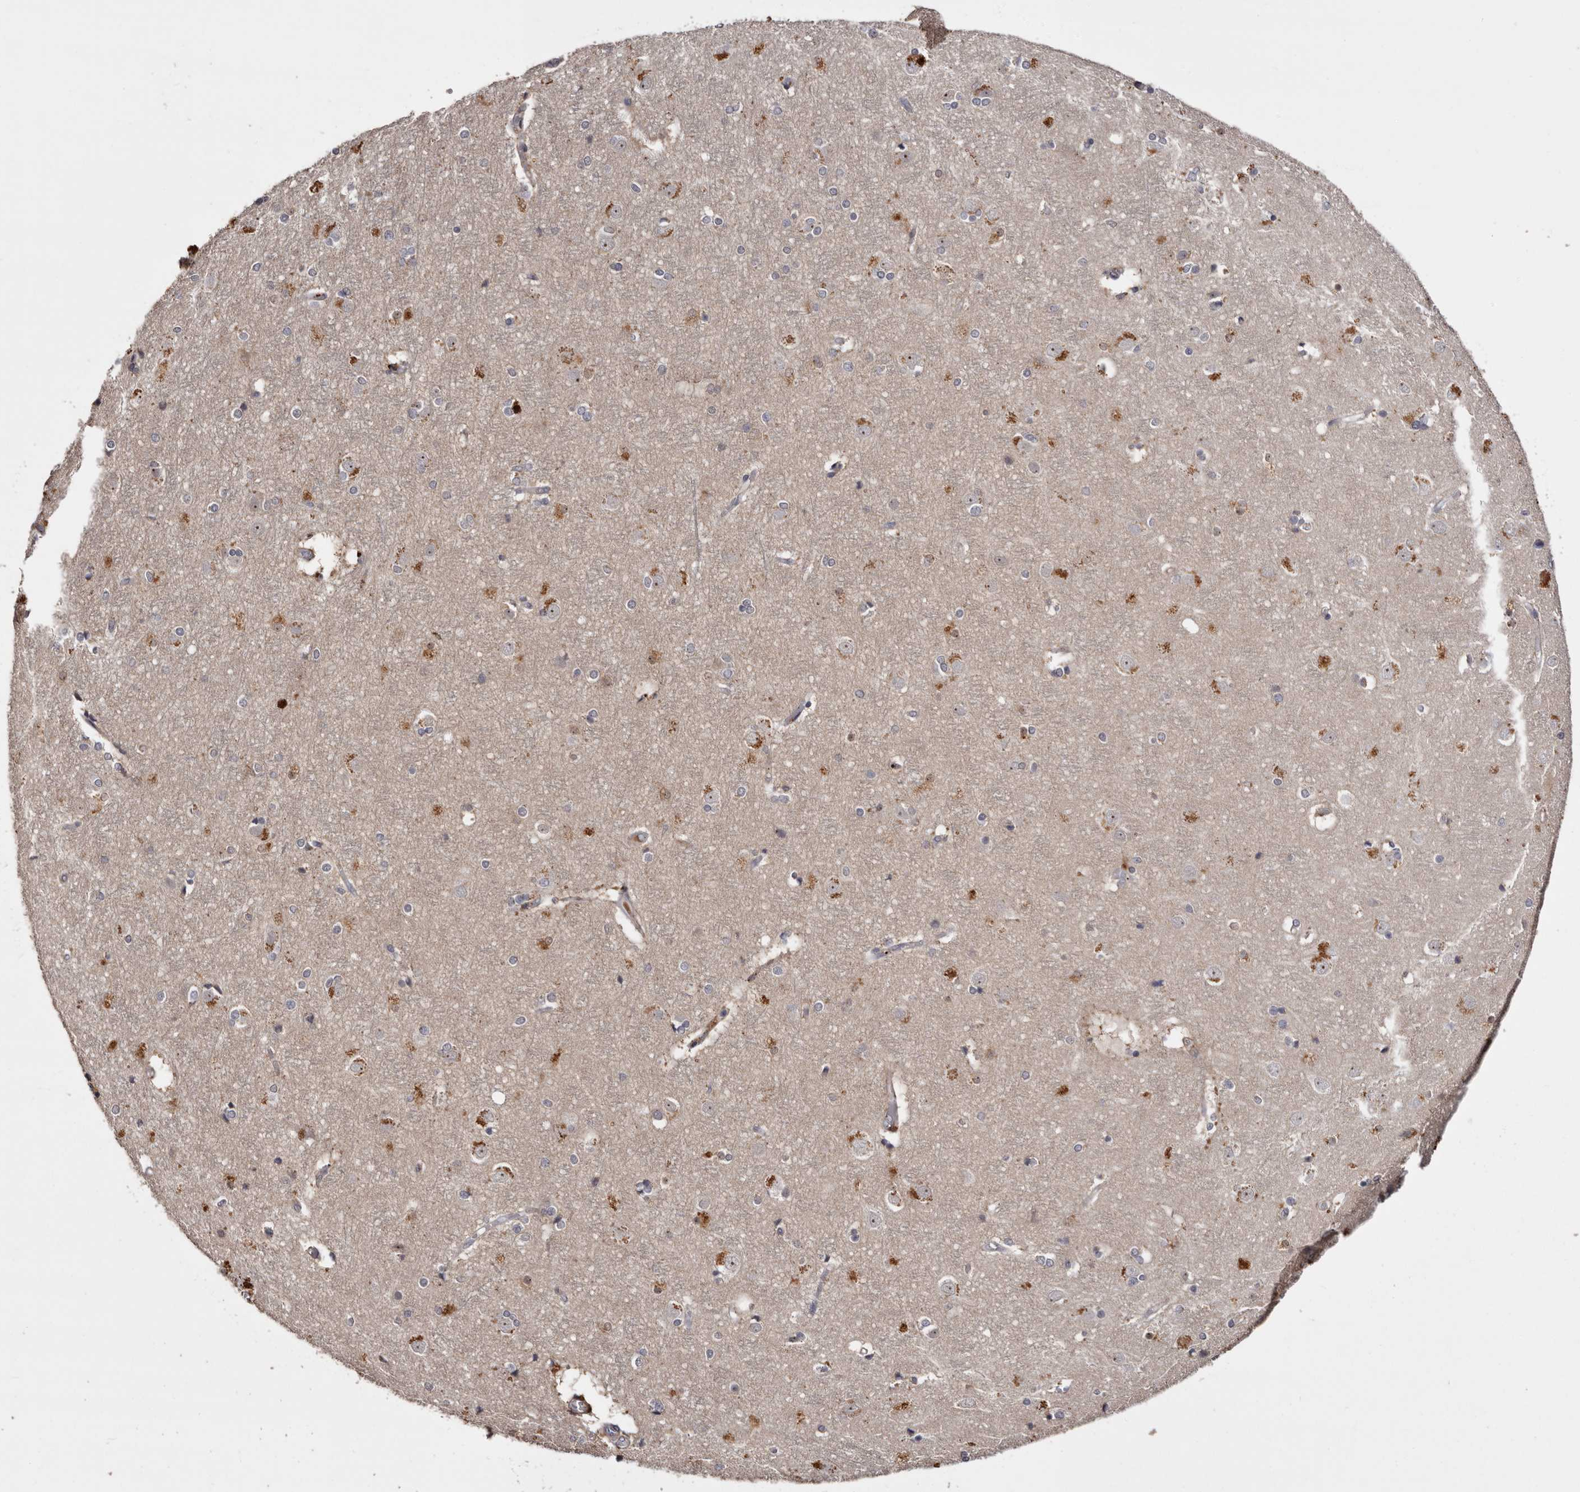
{"staining": {"intensity": "weak", "quantity": "25%-75%", "location": "cytoplasmic/membranous"}, "tissue": "cerebral cortex", "cell_type": "Endothelial cells", "image_type": "normal", "snomed": [{"axis": "morphology", "description": "Normal tissue, NOS"}, {"axis": "topography", "description": "Cerebral cortex"}], "caption": "Protein analysis of unremarkable cerebral cortex shows weak cytoplasmic/membranous positivity in approximately 25%-75% of endothelial cells. Immunohistochemistry stains the protein of interest in brown and the nuclei are stained blue.", "gene": "CYP1B1", "patient": {"sex": "male", "age": 54}}